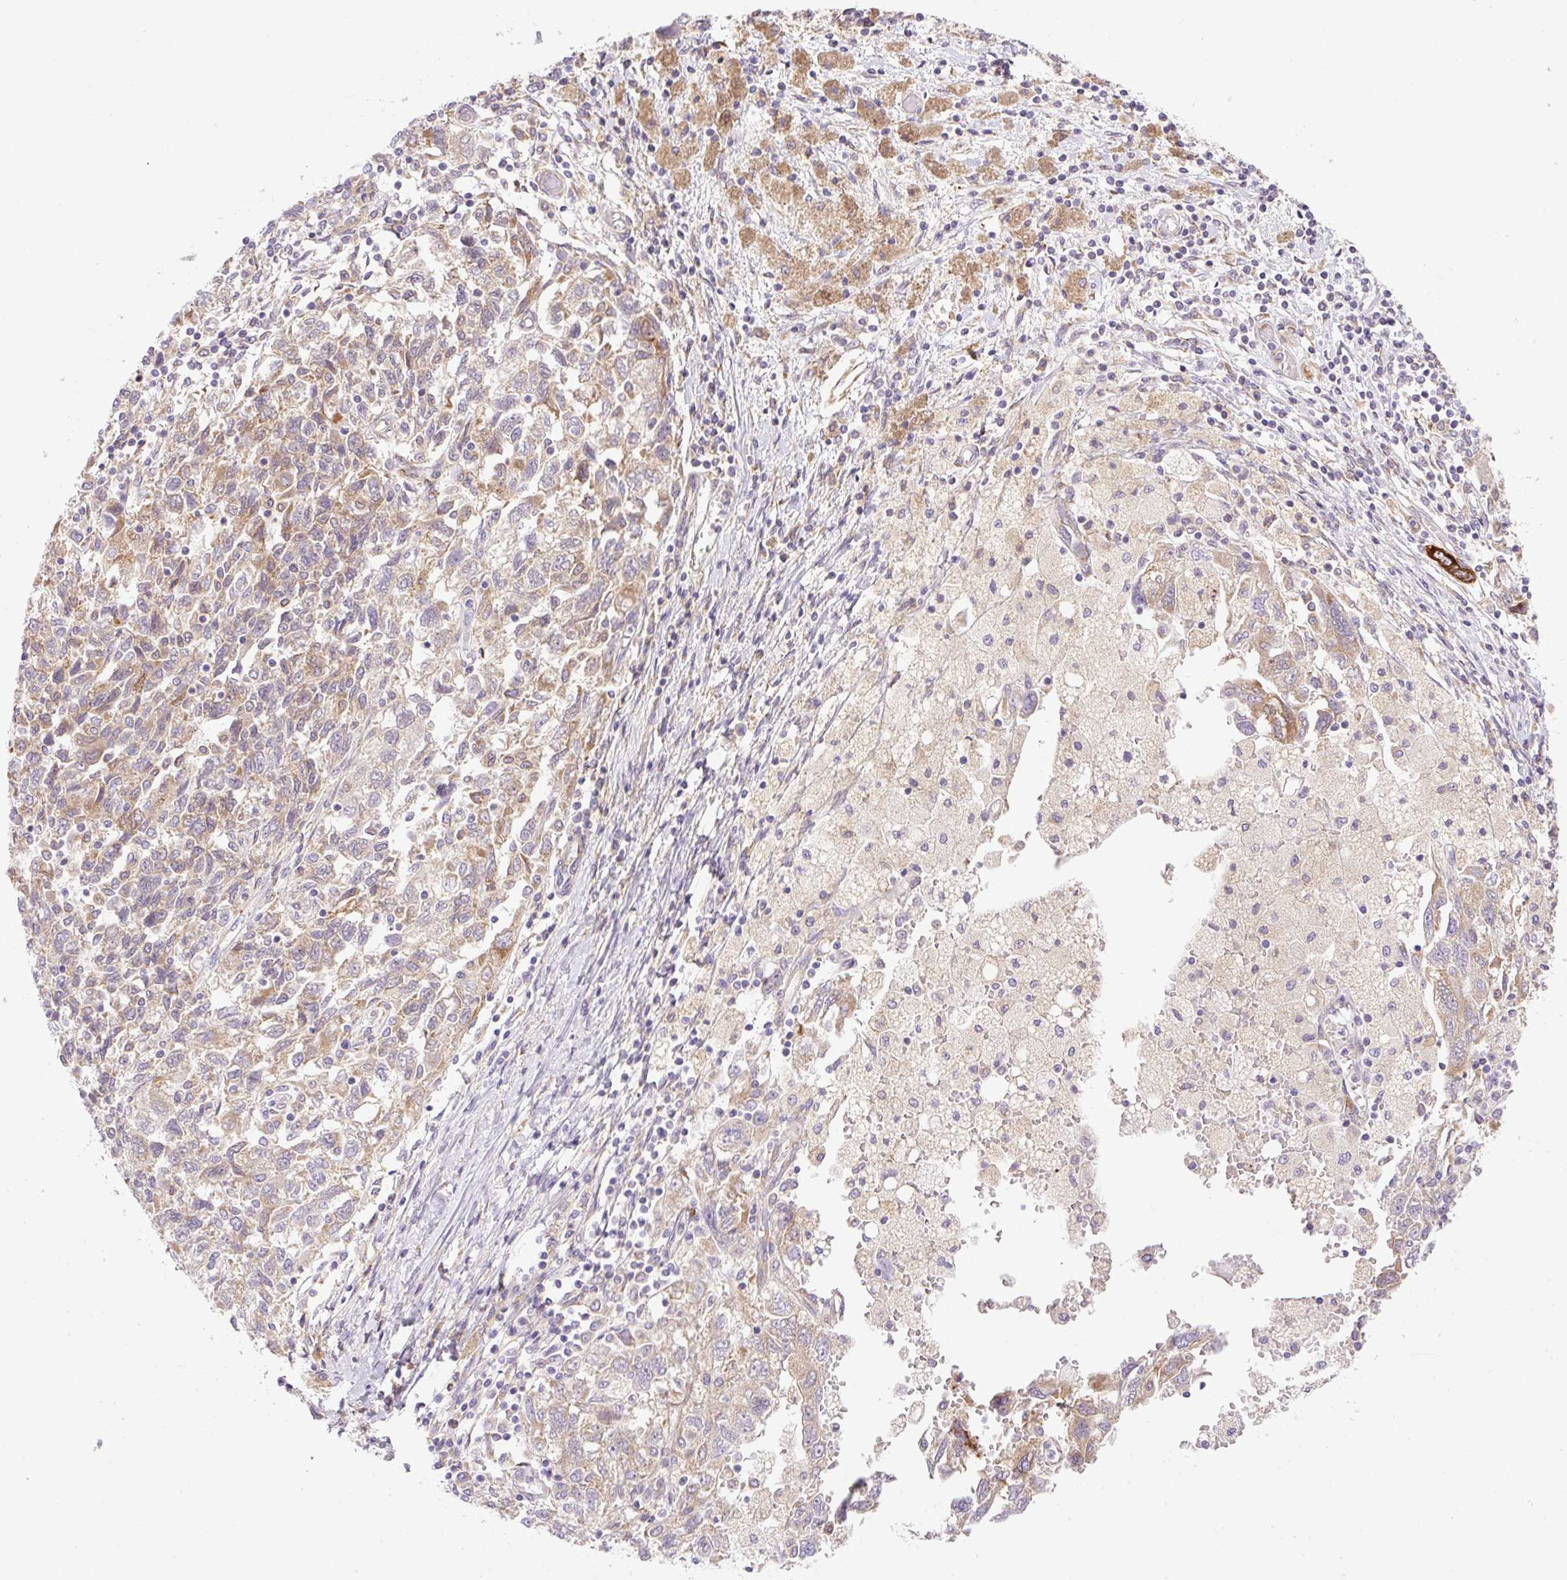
{"staining": {"intensity": "moderate", "quantity": "25%-75%", "location": "cytoplasmic/membranous"}, "tissue": "ovarian cancer", "cell_type": "Tumor cells", "image_type": "cancer", "snomed": [{"axis": "morphology", "description": "Carcinoma, NOS"}, {"axis": "morphology", "description": "Cystadenocarcinoma, serous, NOS"}, {"axis": "topography", "description": "Ovary"}], "caption": "Ovarian serous cystadenocarcinoma stained with a protein marker shows moderate staining in tumor cells.", "gene": "POFUT1", "patient": {"sex": "female", "age": 69}}